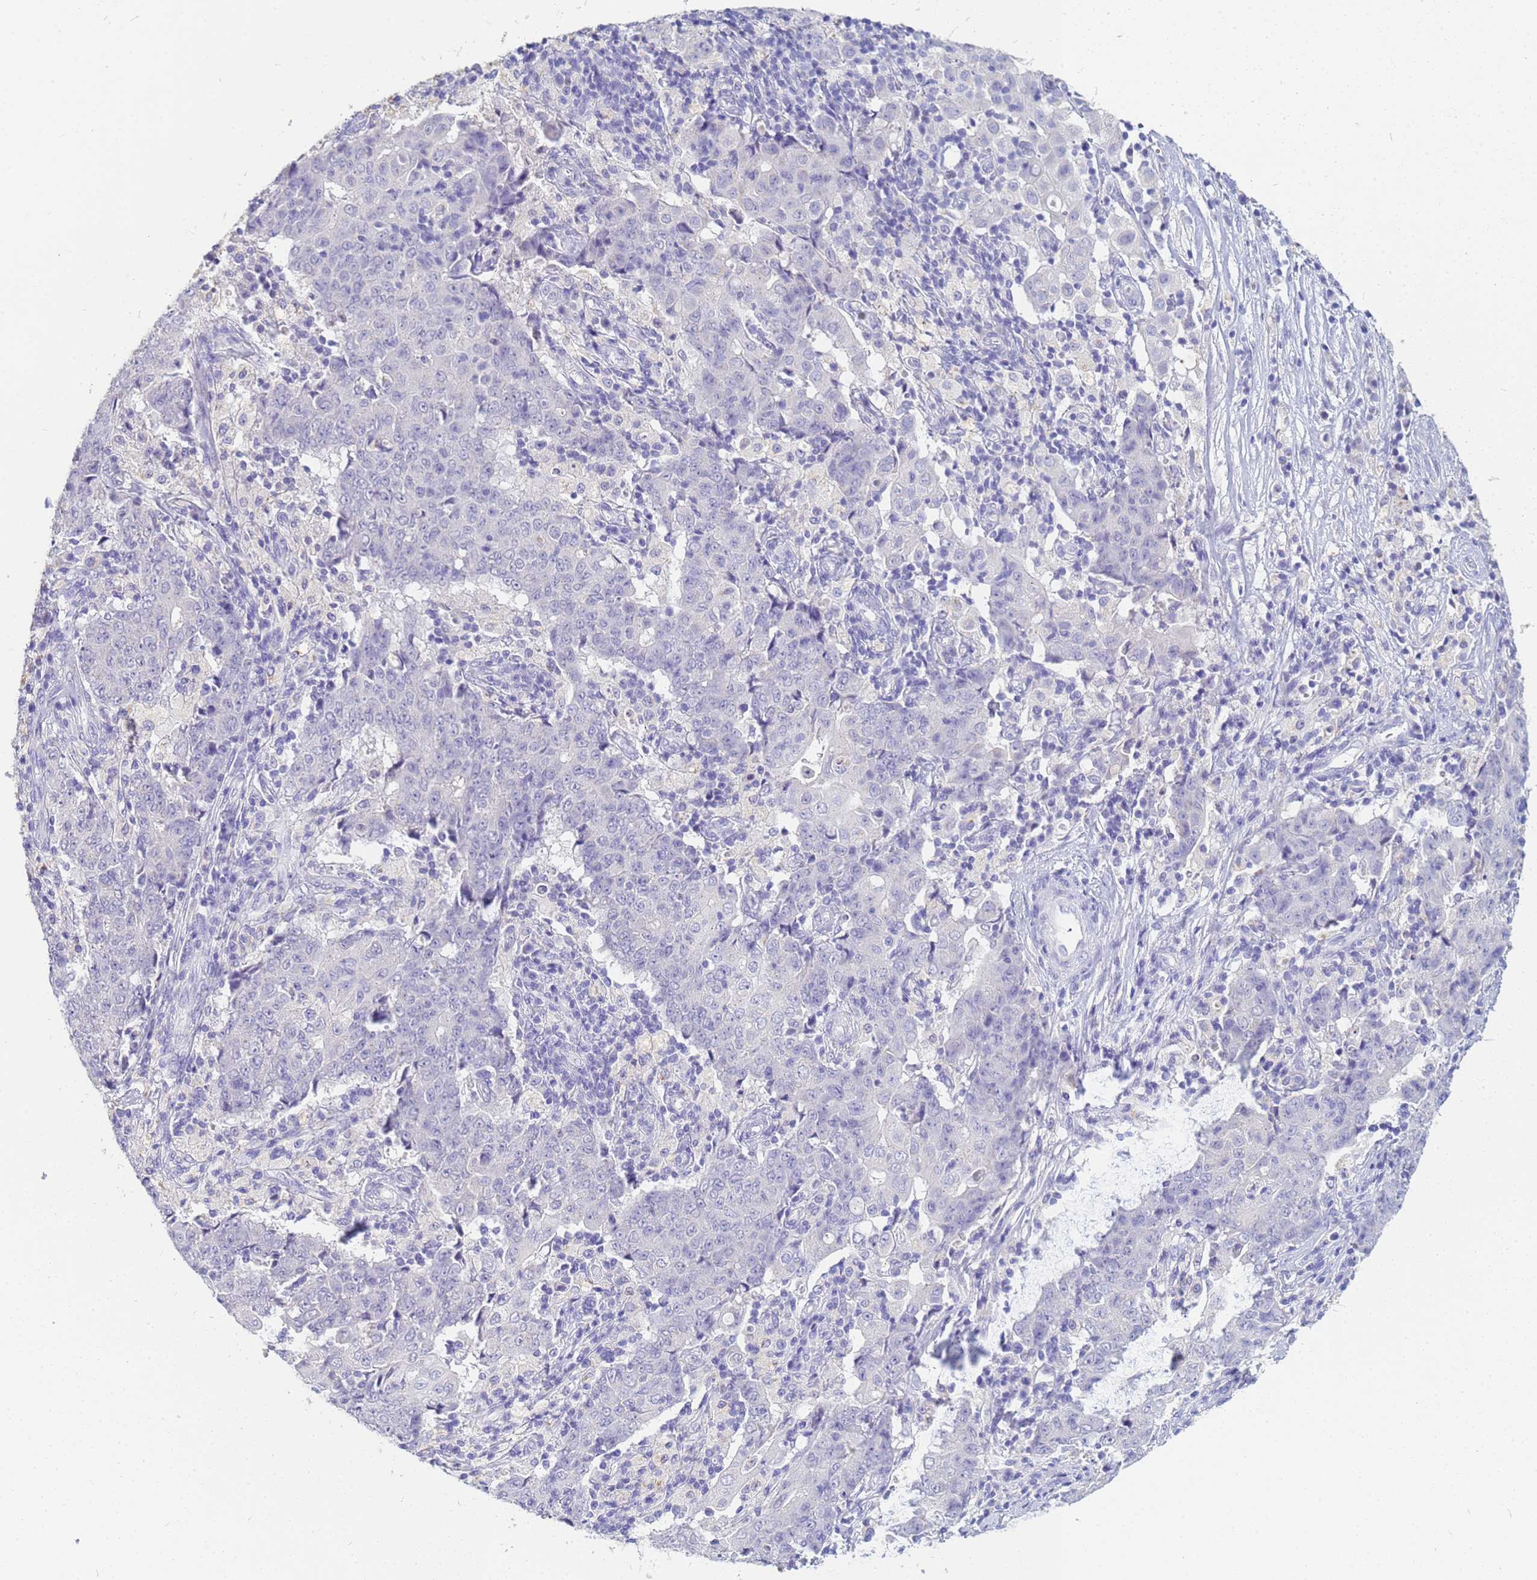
{"staining": {"intensity": "negative", "quantity": "none", "location": "none"}, "tissue": "ovarian cancer", "cell_type": "Tumor cells", "image_type": "cancer", "snomed": [{"axis": "morphology", "description": "Carcinoma, endometroid"}, {"axis": "topography", "description": "Ovary"}], "caption": "Tumor cells show no significant positivity in endometroid carcinoma (ovarian). The staining was performed using DAB (3,3'-diaminobenzidine) to visualize the protein expression in brown, while the nuclei were stained in blue with hematoxylin (Magnification: 20x).", "gene": "B3GNT8", "patient": {"sex": "female", "age": 42}}